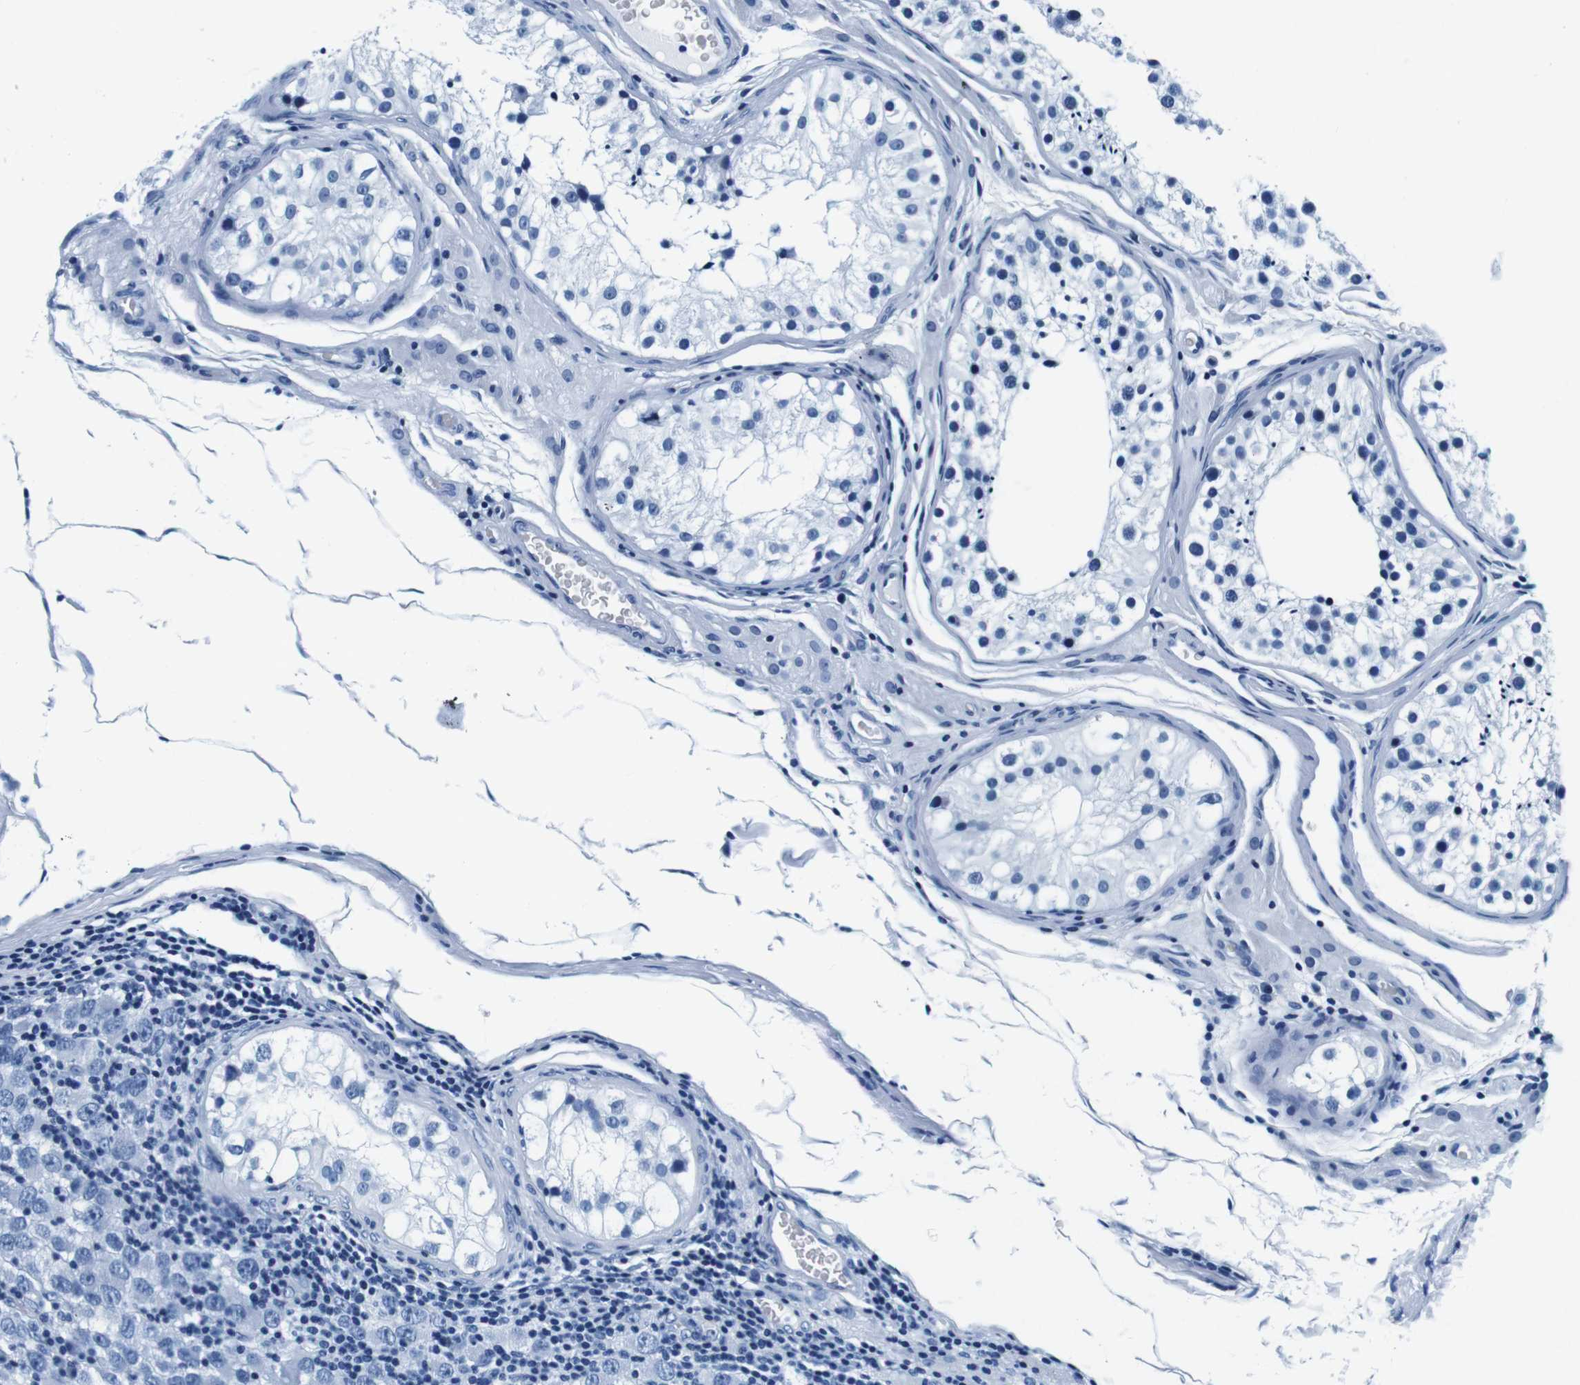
{"staining": {"intensity": "negative", "quantity": "none", "location": "none"}, "tissue": "testis cancer", "cell_type": "Tumor cells", "image_type": "cancer", "snomed": [{"axis": "morphology", "description": "Carcinoma, Embryonal, NOS"}, {"axis": "topography", "description": "Testis"}], "caption": "DAB (3,3'-diaminobenzidine) immunohistochemical staining of testis cancer shows no significant positivity in tumor cells.", "gene": "ELANE", "patient": {"sex": "male", "age": 21}}